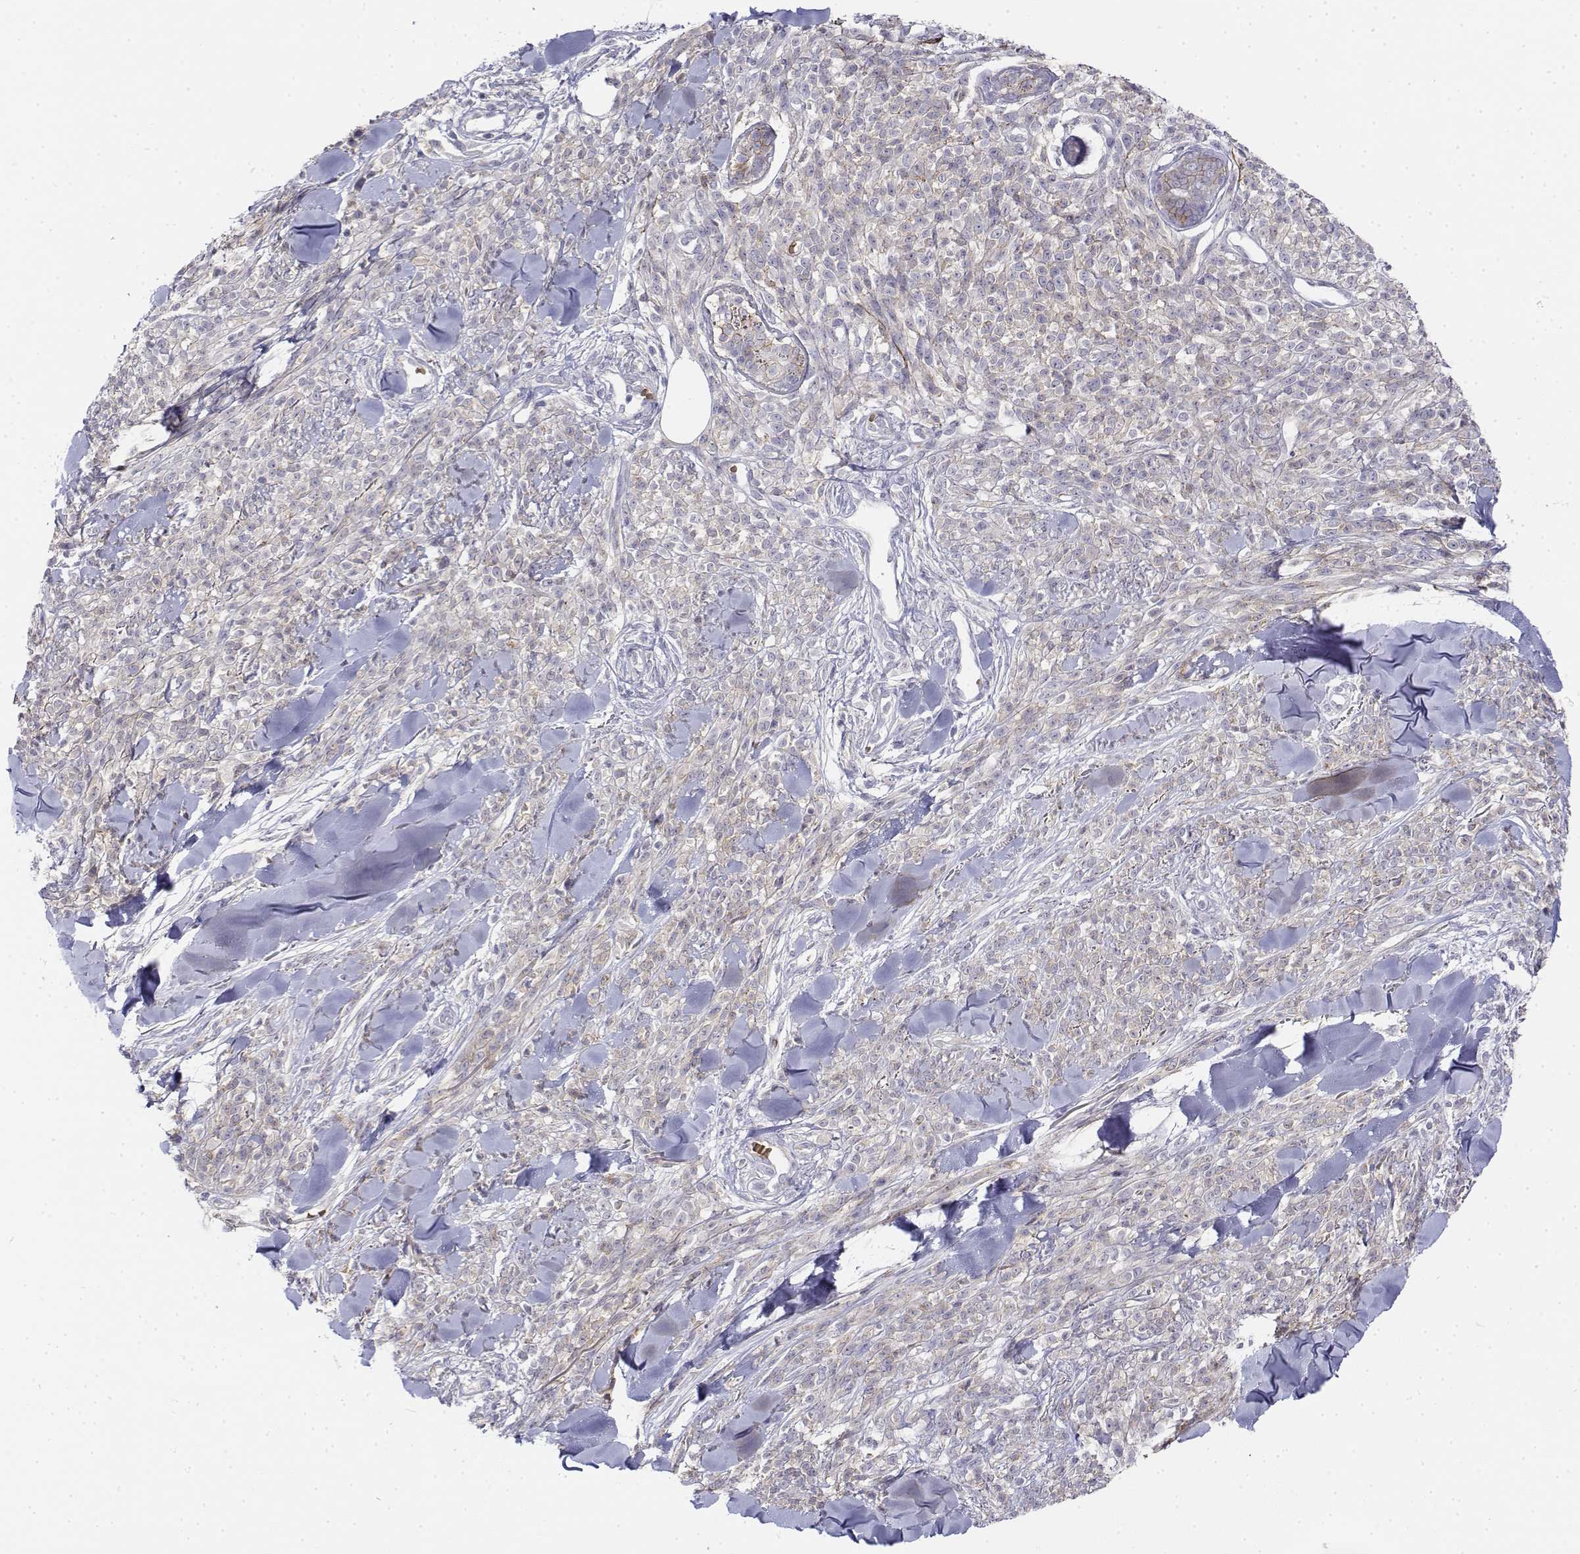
{"staining": {"intensity": "negative", "quantity": "none", "location": "none"}, "tissue": "melanoma", "cell_type": "Tumor cells", "image_type": "cancer", "snomed": [{"axis": "morphology", "description": "Malignant melanoma, NOS"}, {"axis": "topography", "description": "Skin"}, {"axis": "topography", "description": "Skin of trunk"}], "caption": "Melanoma was stained to show a protein in brown. There is no significant expression in tumor cells. (Immunohistochemistry (ihc), brightfield microscopy, high magnification).", "gene": "CADM1", "patient": {"sex": "male", "age": 74}}